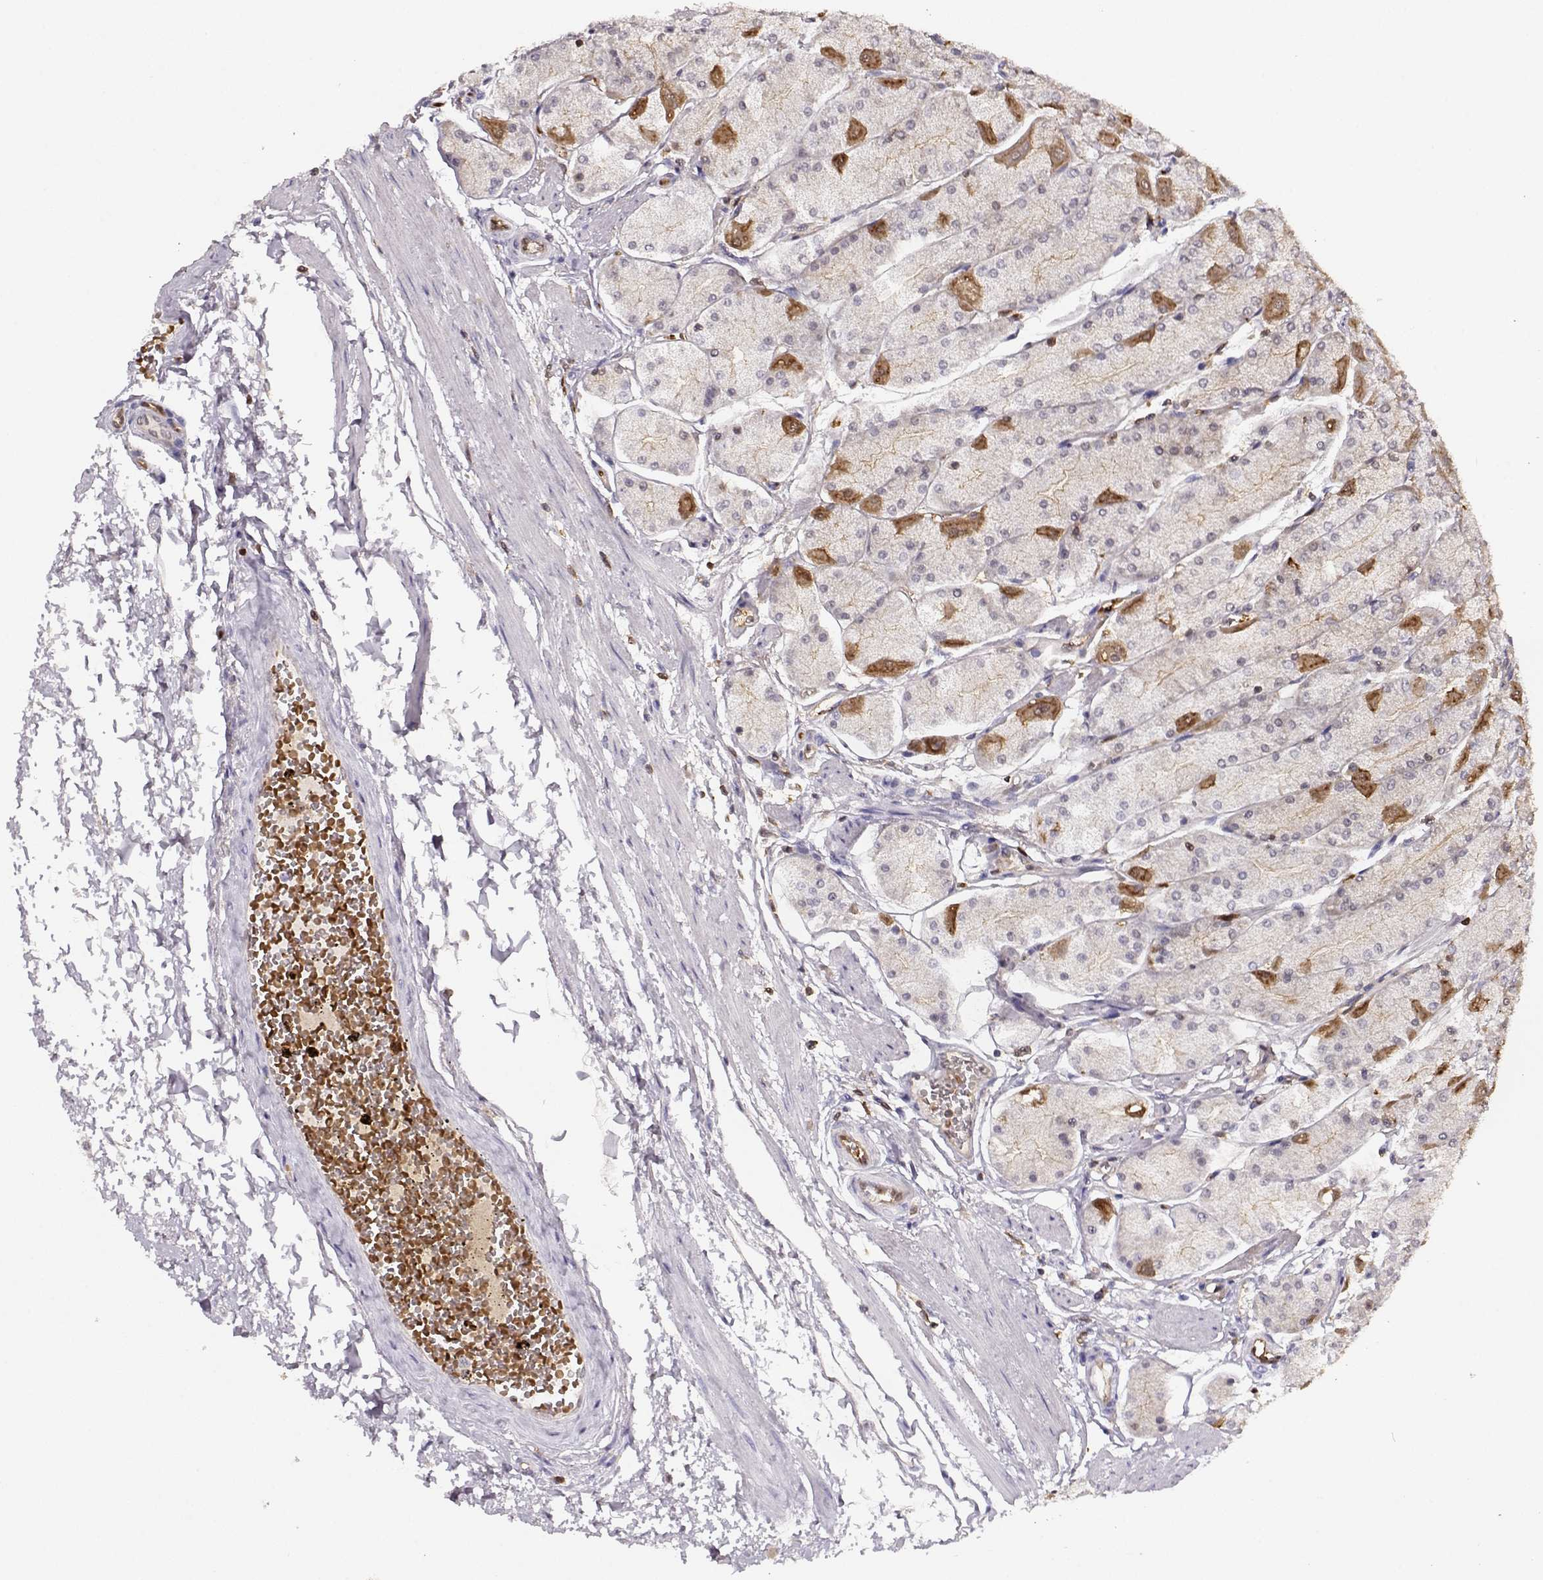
{"staining": {"intensity": "strong", "quantity": "25%-75%", "location": "cytoplasmic/membranous"}, "tissue": "stomach", "cell_type": "Glandular cells", "image_type": "normal", "snomed": [{"axis": "morphology", "description": "Normal tissue, NOS"}, {"axis": "topography", "description": "Stomach, upper"}], "caption": "Immunohistochemistry (DAB (3,3'-diaminobenzidine)) staining of benign human stomach shows strong cytoplasmic/membranous protein positivity in about 25%-75% of glandular cells.", "gene": "PNP", "patient": {"sex": "male", "age": 60}}